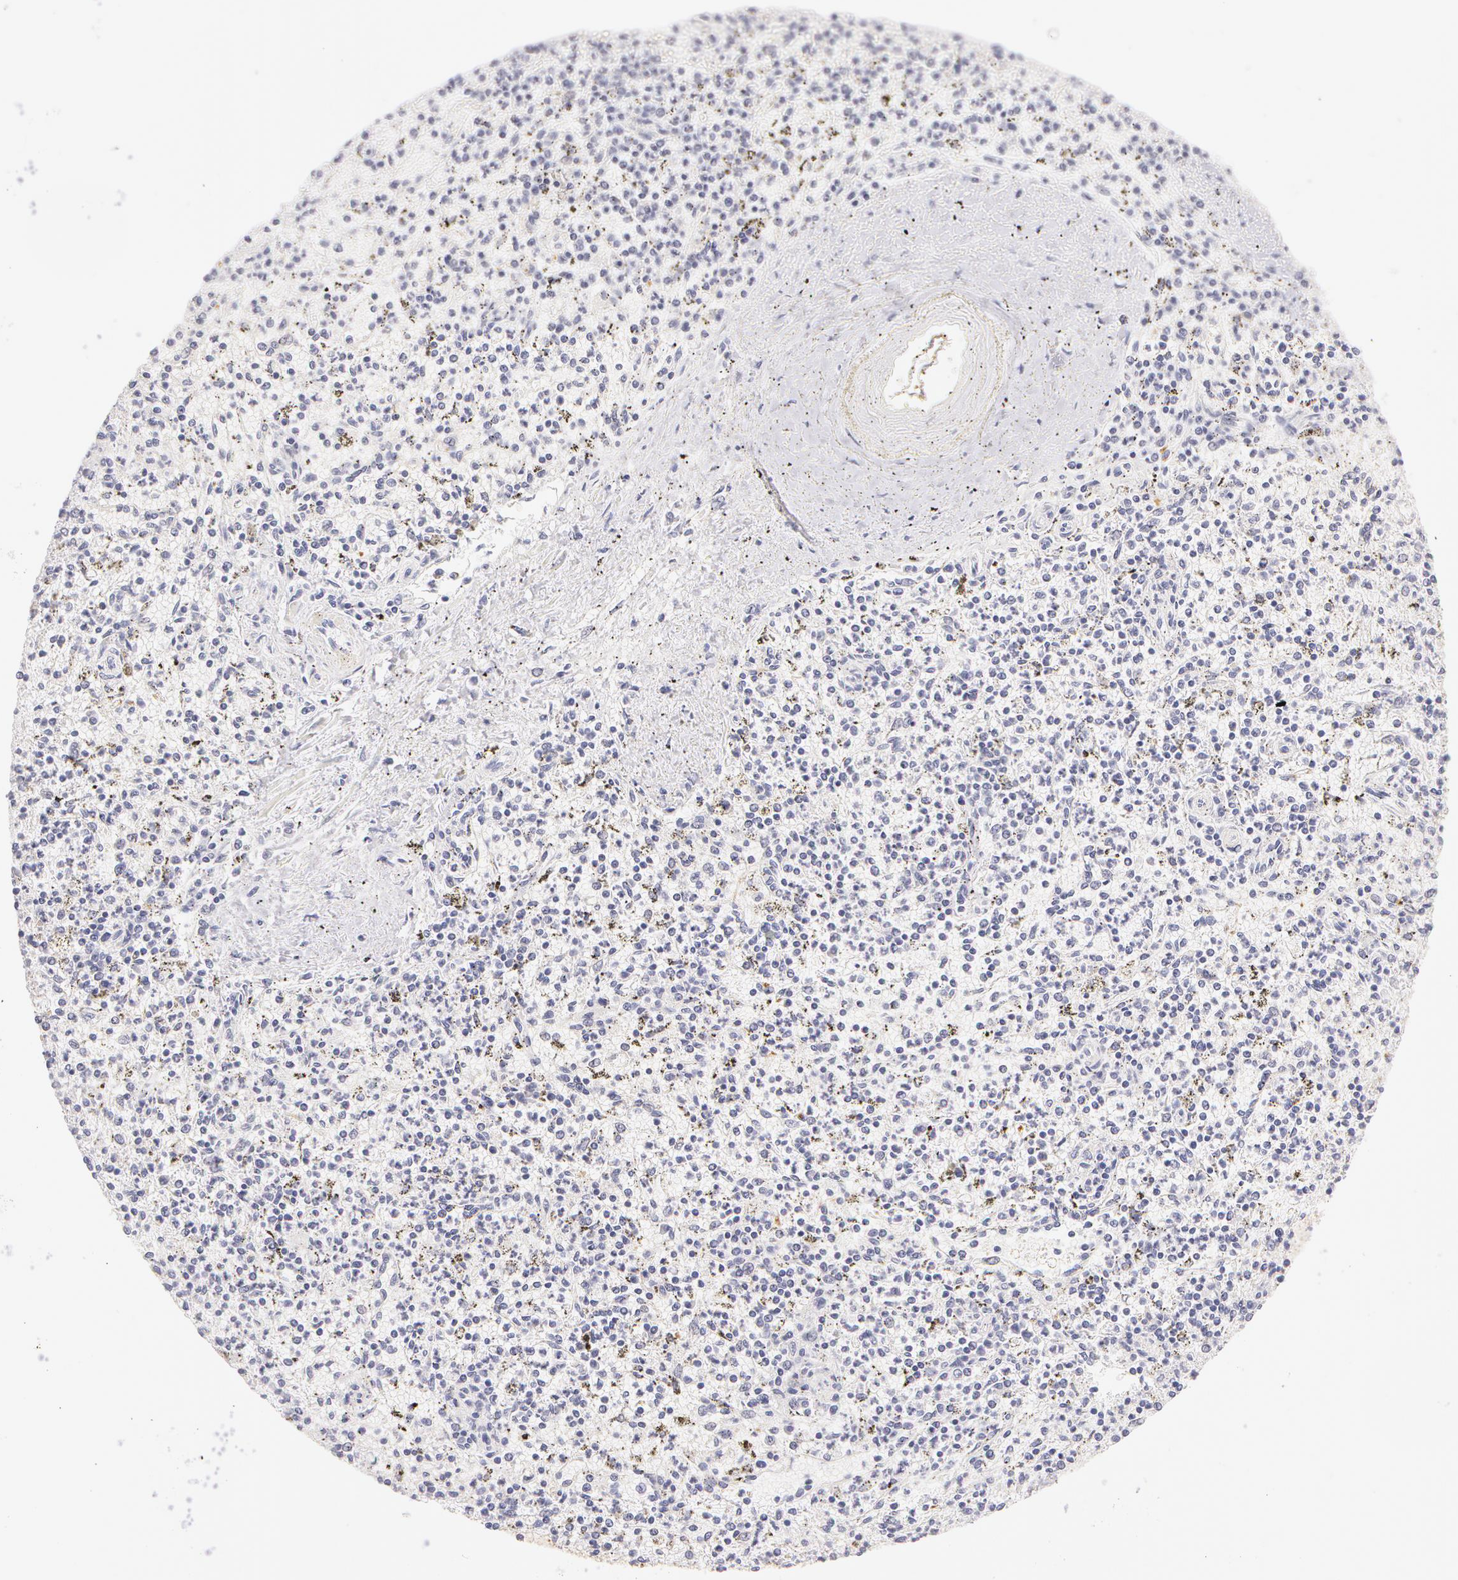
{"staining": {"intensity": "negative", "quantity": "none", "location": "none"}, "tissue": "spleen", "cell_type": "Cells in red pulp", "image_type": "normal", "snomed": [{"axis": "morphology", "description": "Normal tissue, NOS"}, {"axis": "topography", "description": "Spleen"}], "caption": "The photomicrograph displays no staining of cells in red pulp in benign spleen. Brightfield microscopy of immunohistochemistry stained with DAB (brown) and hematoxylin (blue), captured at high magnification.", "gene": "AHSG", "patient": {"sex": "male", "age": 72}}